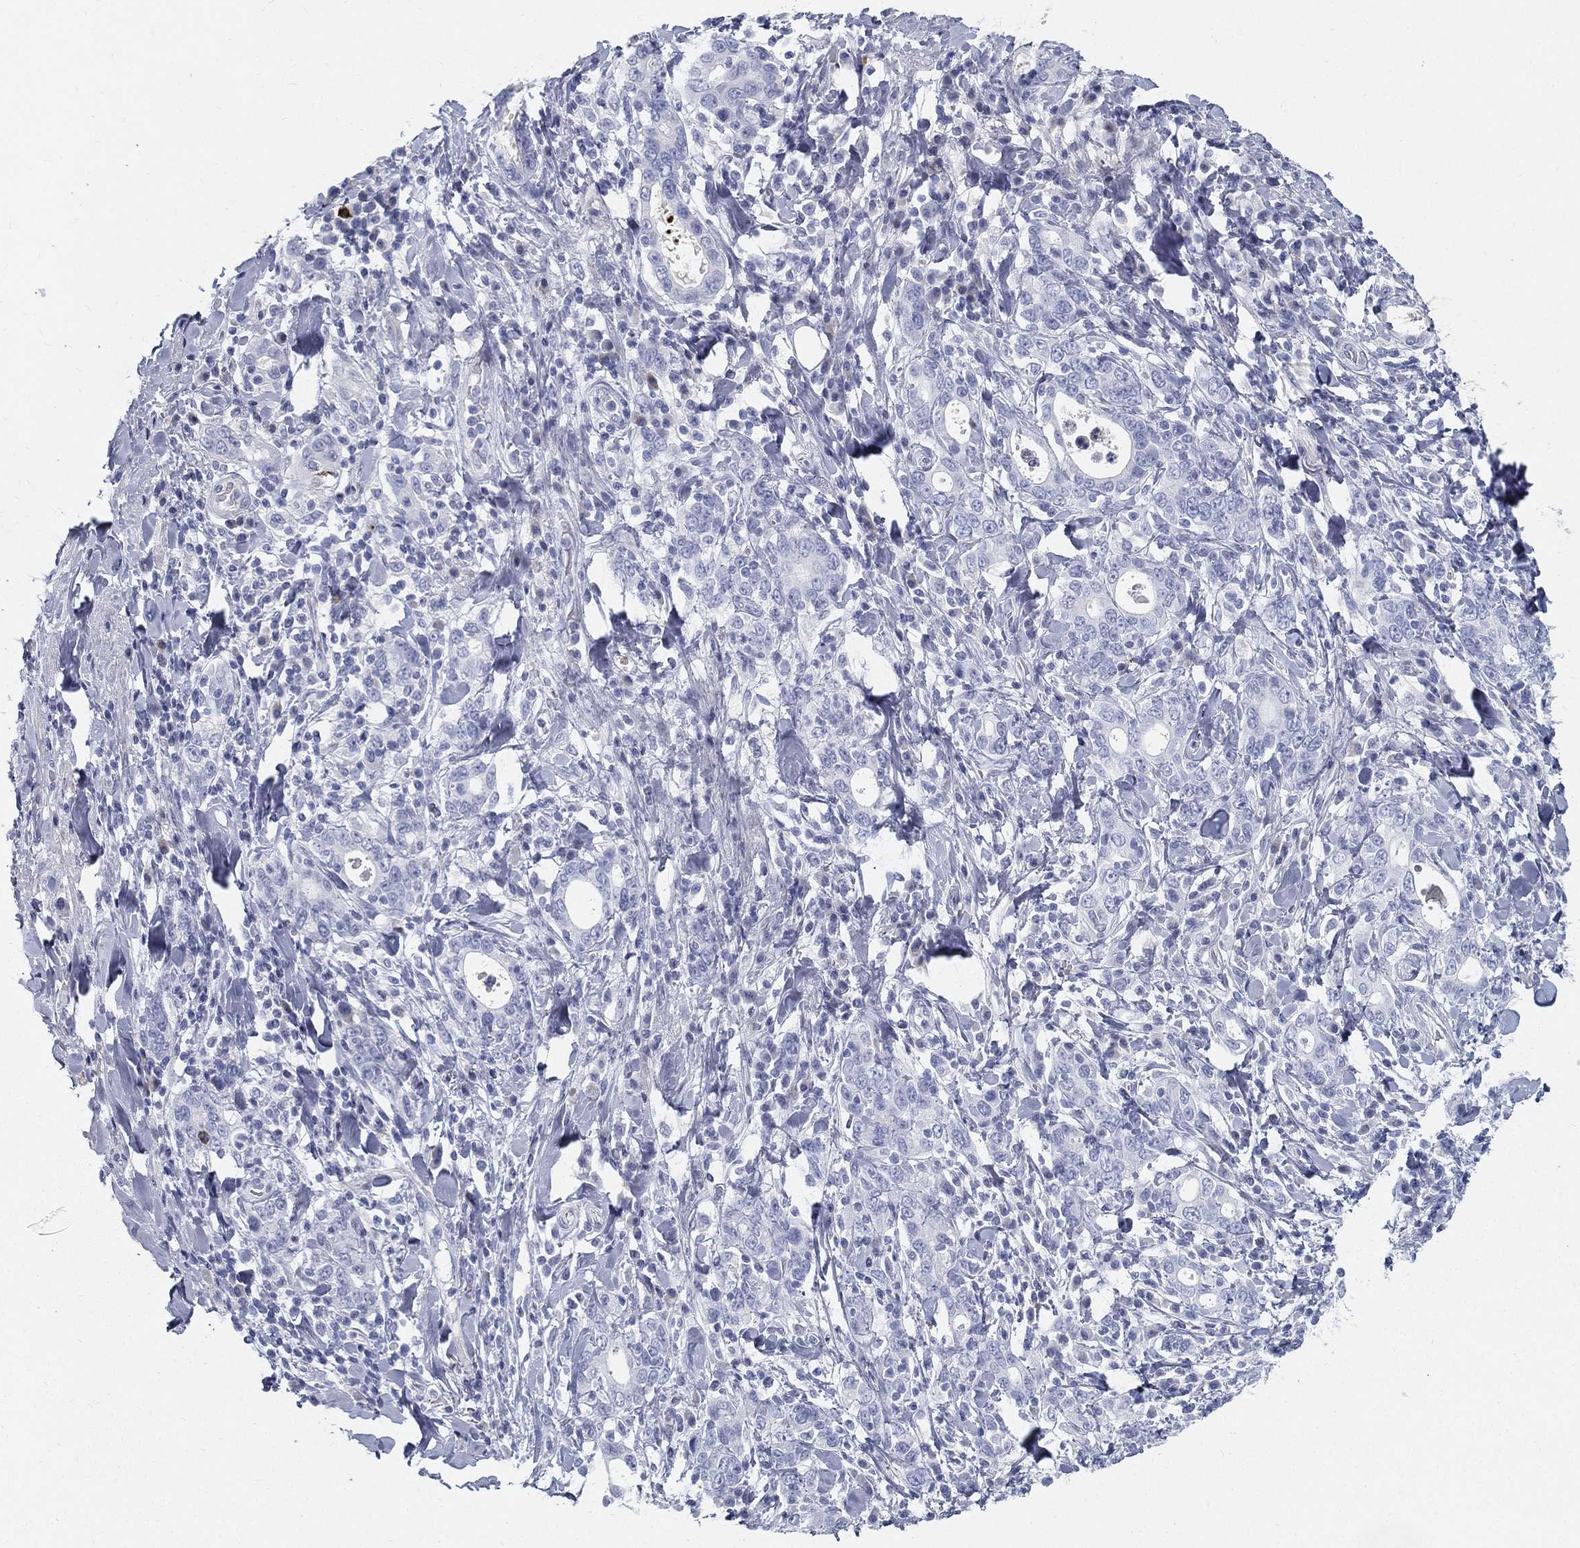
{"staining": {"intensity": "negative", "quantity": "none", "location": "none"}, "tissue": "stomach cancer", "cell_type": "Tumor cells", "image_type": "cancer", "snomed": [{"axis": "morphology", "description": "Adenocarcinoma, NOS"}, {"axis": "topography", "description": "Stomach"}], "caption": "This photomicrograph is of stomach cancer stained with immunohistochemistry (IHC) to label a protein in brown with the nuclei are counter-stained blue. There is no positivity in tumor cells.", "gene": "SPPL2C", "patient": {"sex": "male", "age": 79}}